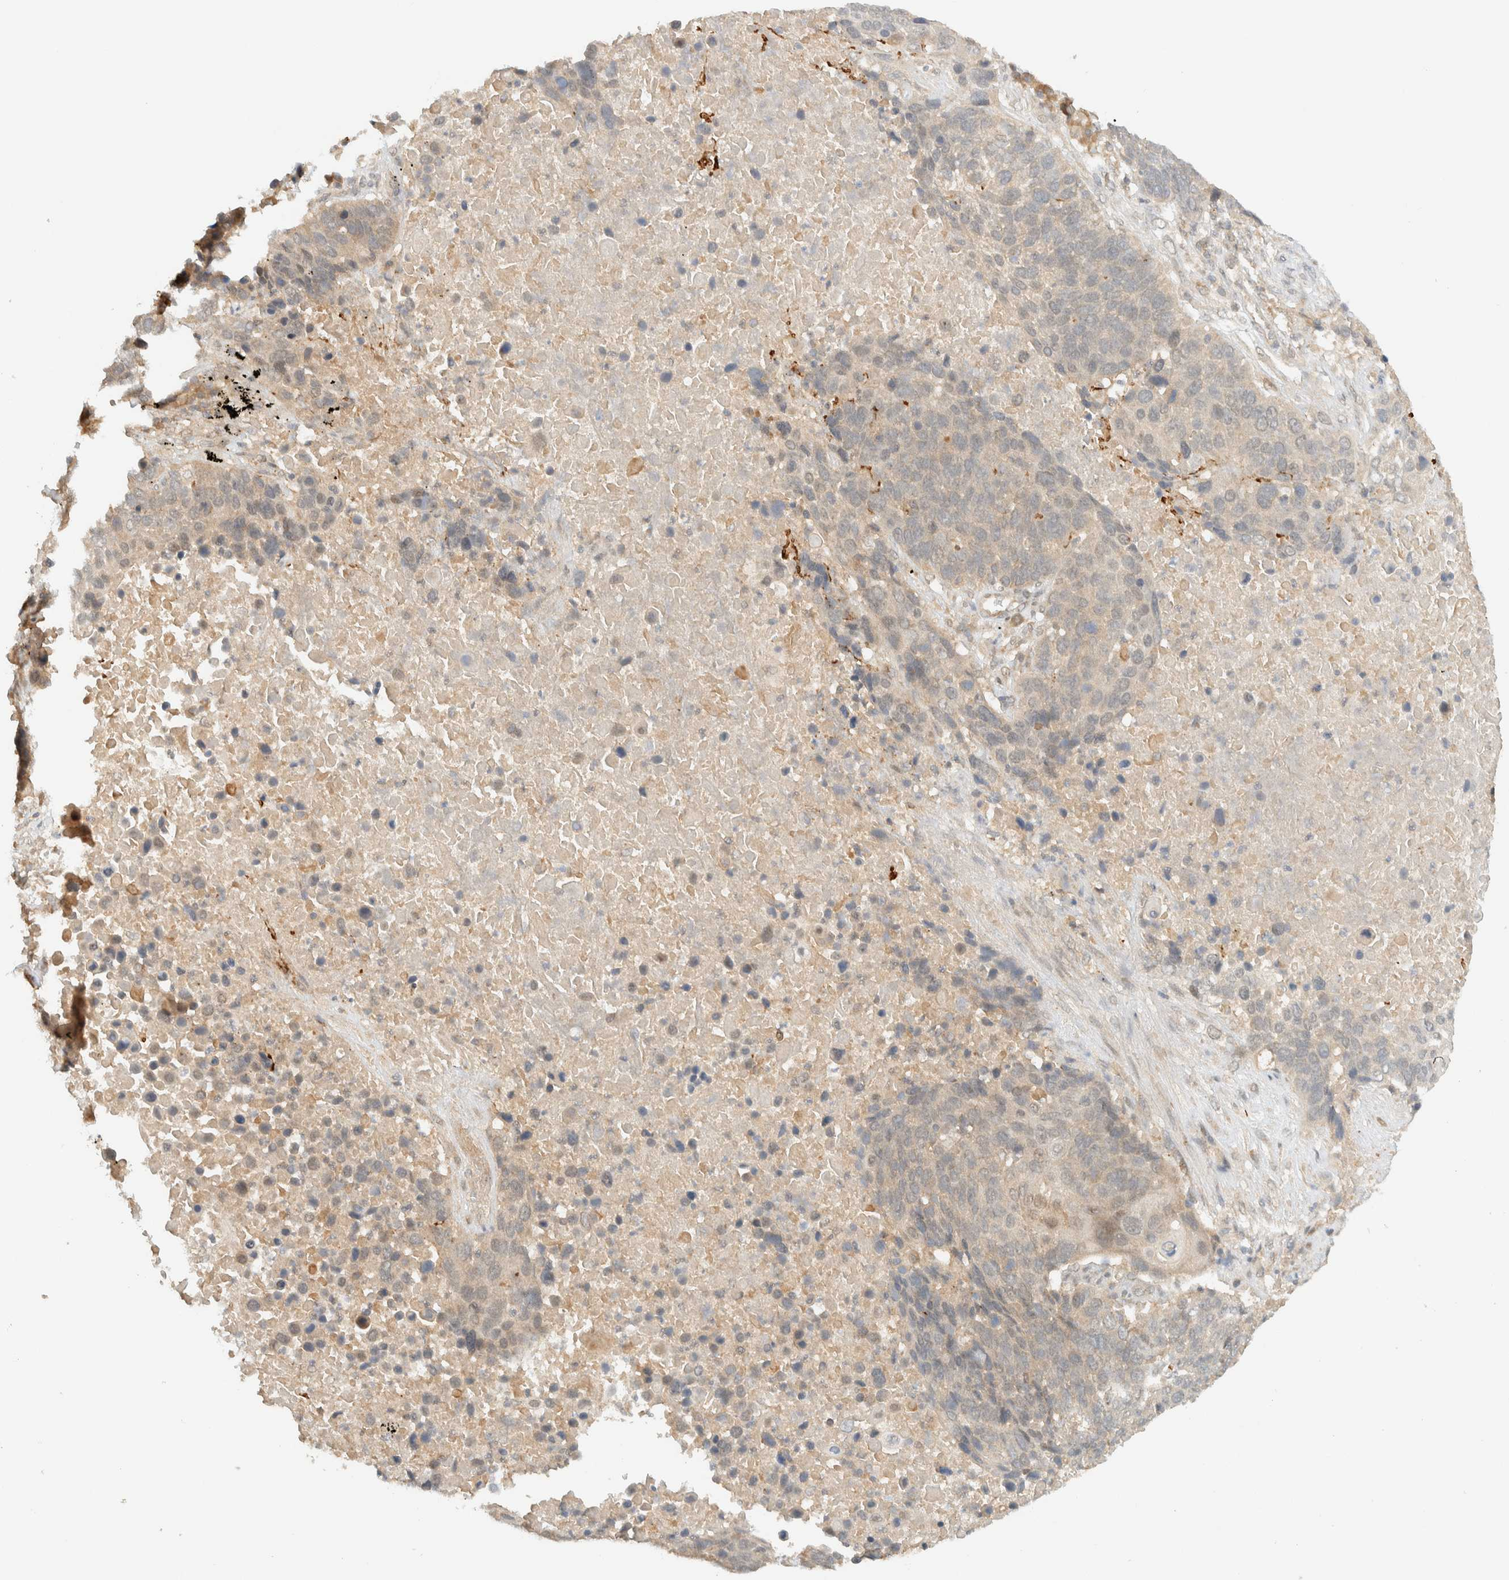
{"staining": {"intensity": "weak", "quantity": "<25%", "location": "cytoplasmic/membranous"}, "tissue": "lung cancer", "cell_type": "Tumor cells", "image_type": "cancer", "snomed": [{"axis": "morphology", "description": "Squamous cell carcinoma, NOS"}, {"axis": "topography", "description": "Lung"}], "caption": "Immunohistochemical staining of lung cancer (squamous cell carcinoma) demonstrates no significant staining in tumor cells.", "gene": "ZBTB34", "patient": {"sex": "male", "age": 66}}